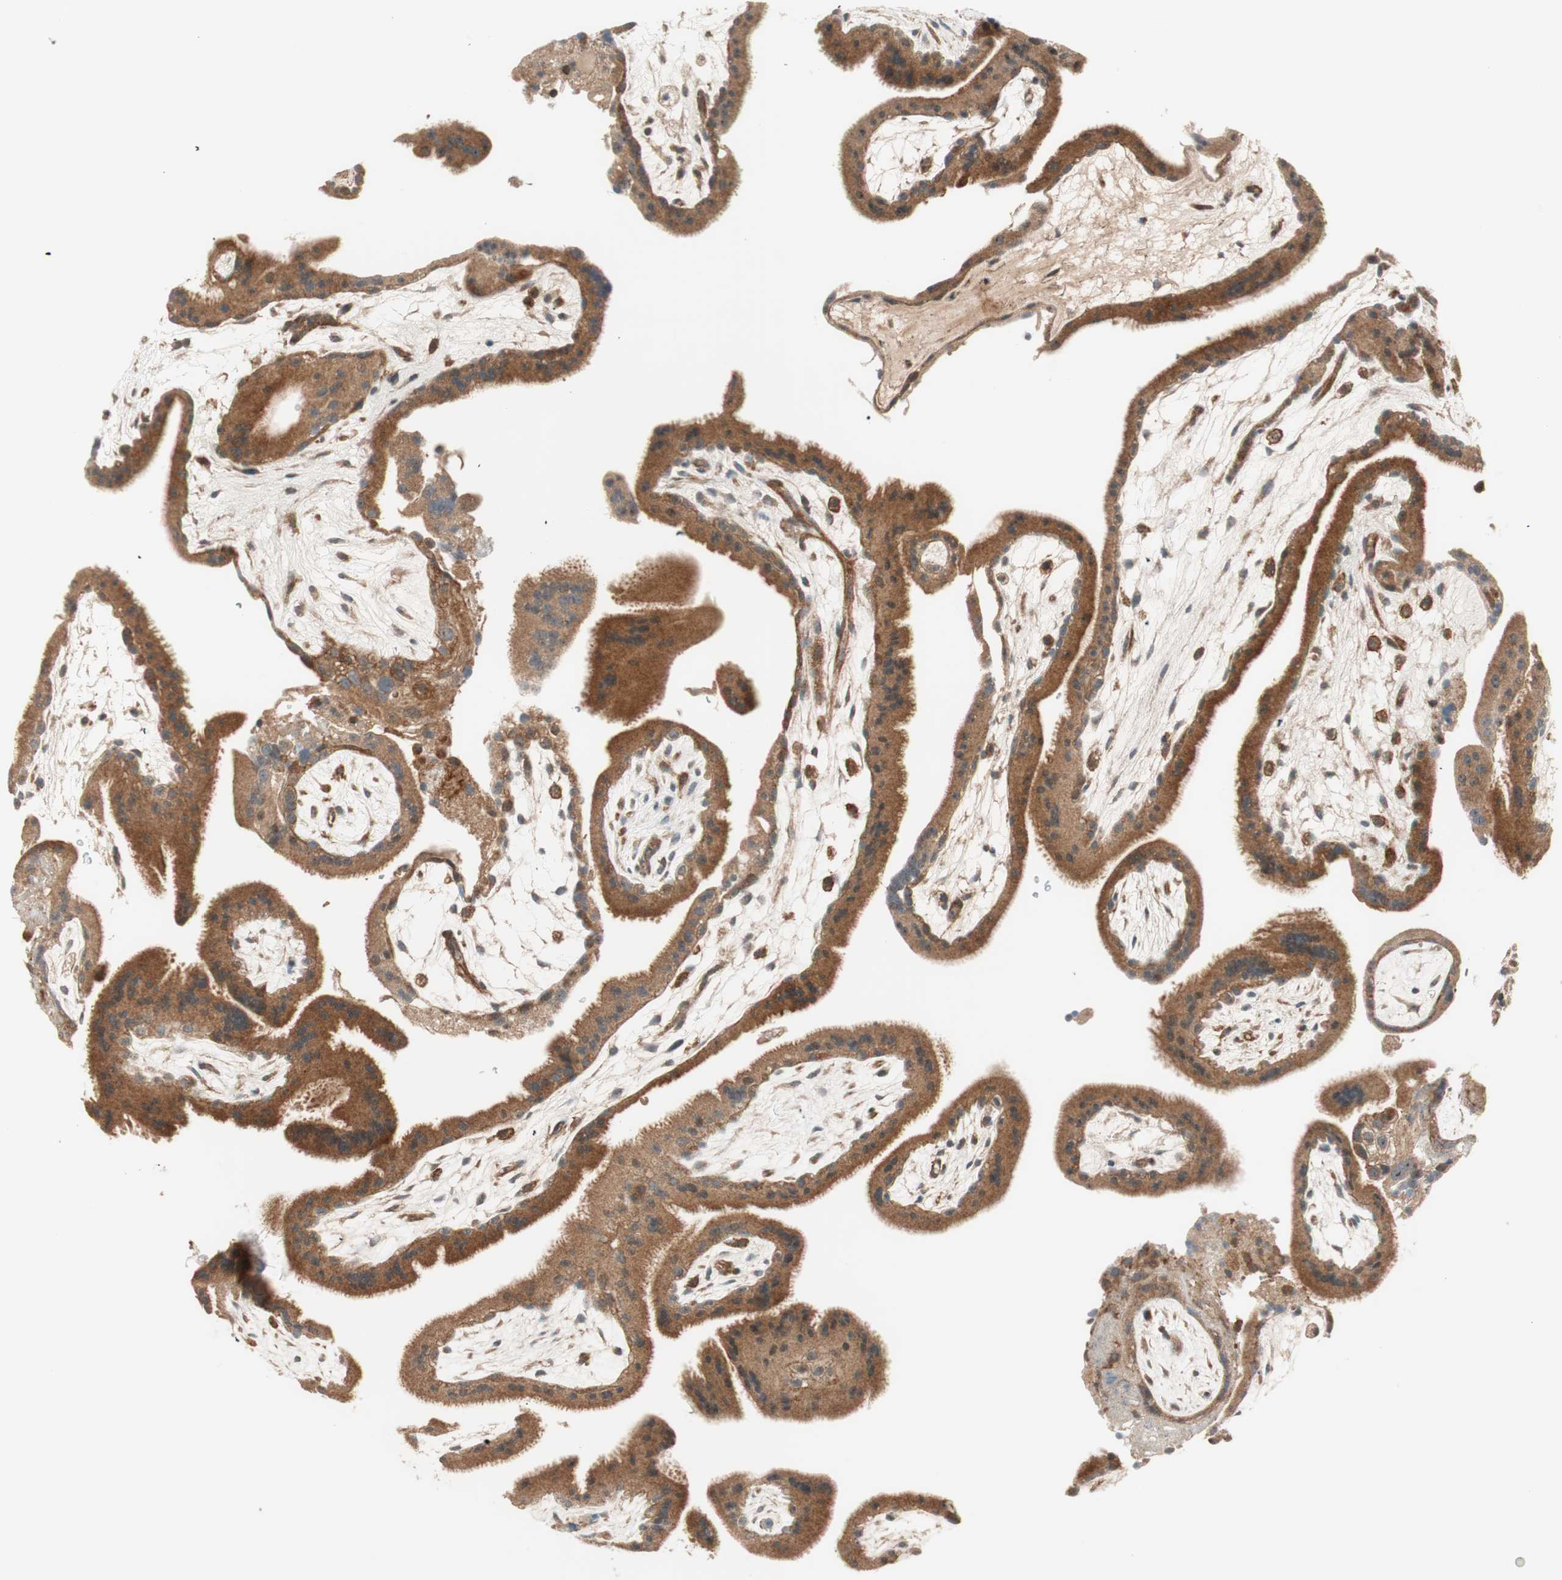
{"staining": {"intensity": "moderate", "quantity": ">75%", "location": "cytoplasmic/membranous"}, "tissue": "placenta", "cell_type": "Decidual cells", "image_type": "normal", "snomed": [{"axis": "morphology", "description": "Normal tissue, NOS"}, {"axis": "topography", "description": "Placenta"}], "caption": "Moderate cytoplasmic/membranous staining is appreciated in about >75% of decidual cells in unremarkable placenta.", "gene": "ABI1", "patient": {"sex": "female", "age": 19}}